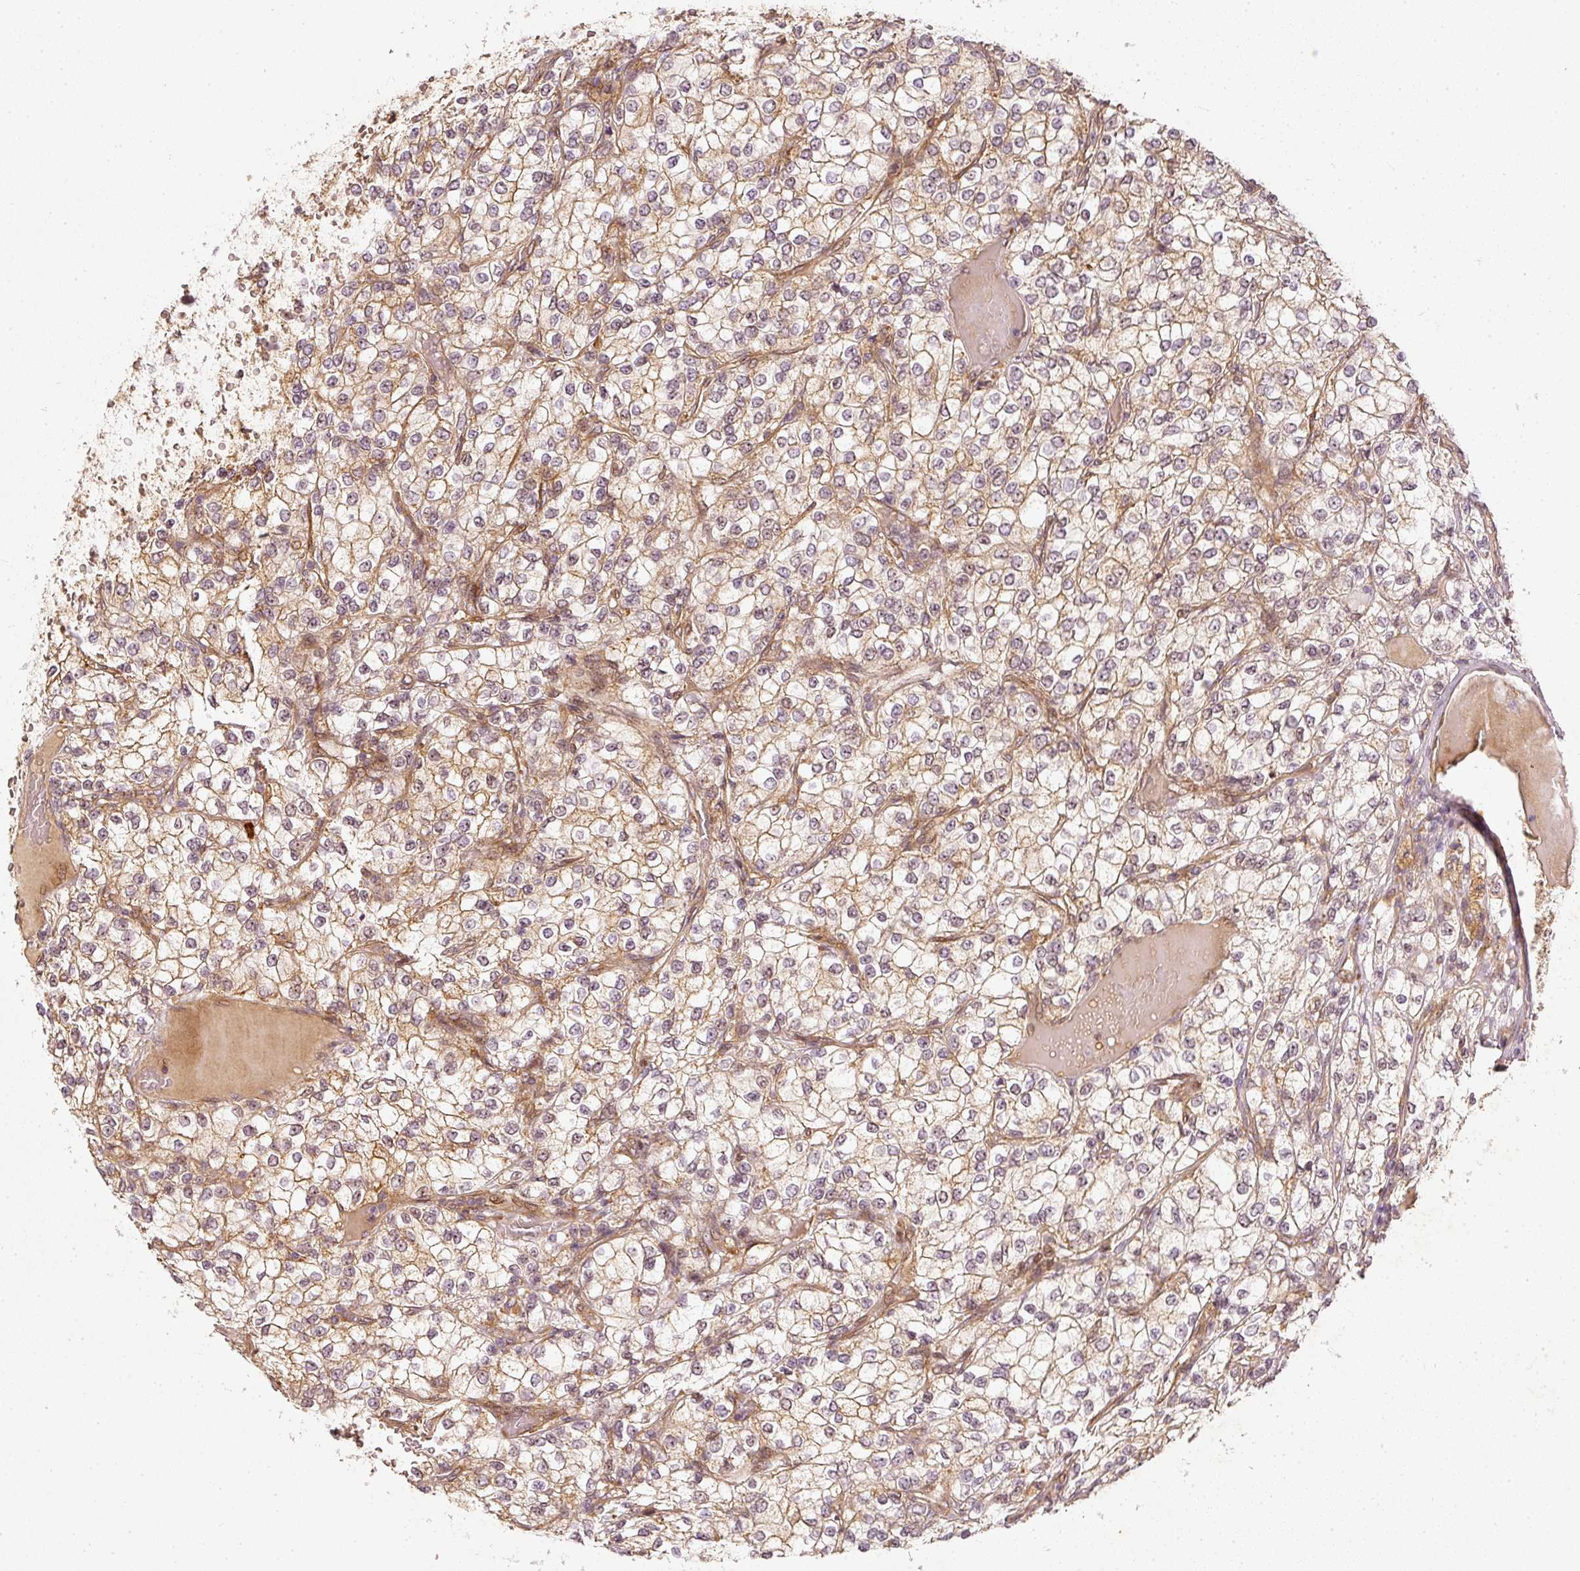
{"staining": {"intensity": "moderate", "quantity": "25%-75%", "location": "cytoplasmic/membranous"}, "tissue": "renal cancer", "cell_type": "Tumor cells", "image_type": "cancer", "snomed": [{"axis": "morphology", "description": "Adenocarcinoma, NOS"}, {"axis": "topography", "description": "Kidney"}], "caption": "Protein staining by immunohistochemistry displays moderate cytoplasmic/membranous positivity in approximately 25%-75% of tumor cells in renal cancer.", "gene": "ZNF580", "patient": {"sex": "male", "age": 80}}